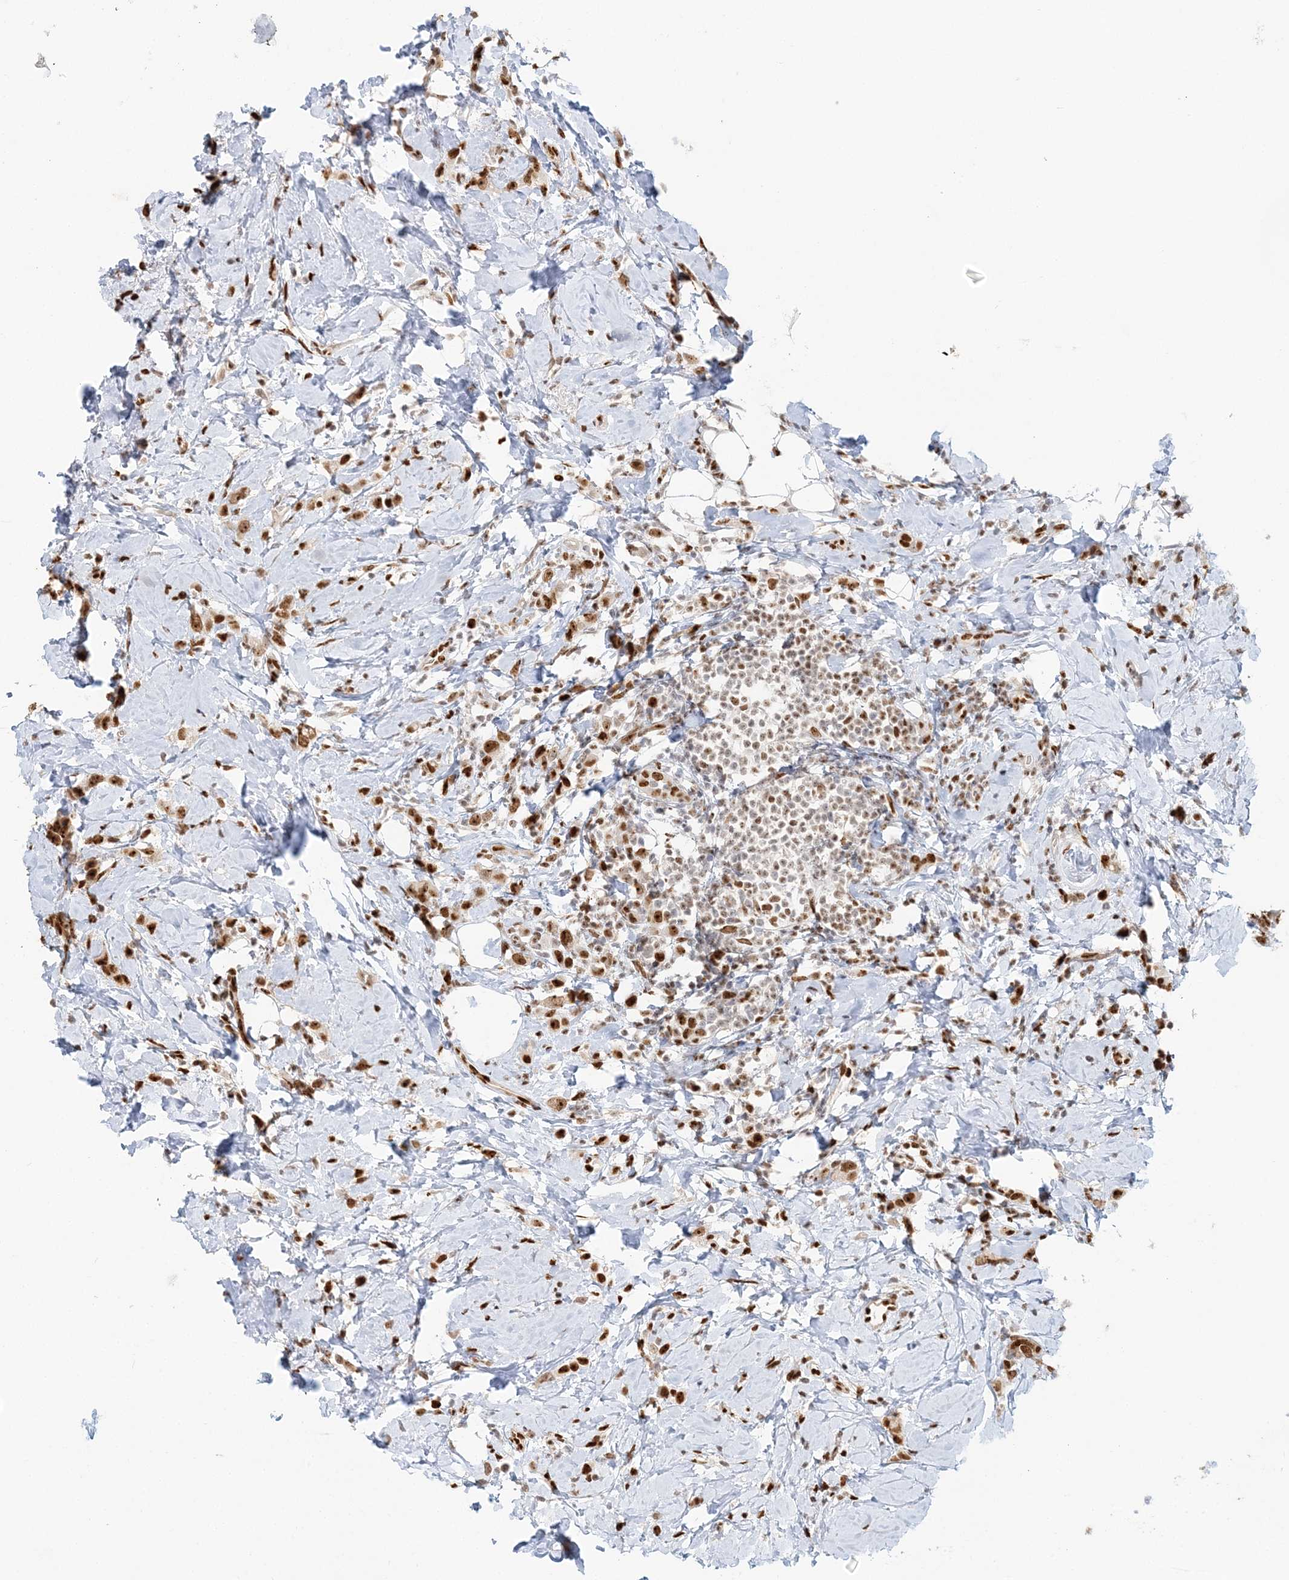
{"staining": {"intensity": "strong", "quantity": ">75%", "location": "nuclear"}, "tissue": "breast cancer", "cell_type": "Tumor cells", "image_type": "cancer", "snomed": [{"axis": "morphology", "description": "Lobular carcinoma"}, {"axis": "topography", "description": "Breast"}], "caption": "Immunohistochemistry of breast cancer exhibits high levels of strong nuclear expression in about >75% of tumor cells. The protein of interest is shown in brown color, while the nuclei are stained blue.", "gene": "SUMO2", "patient": {"sex": "female", "age": 47}}